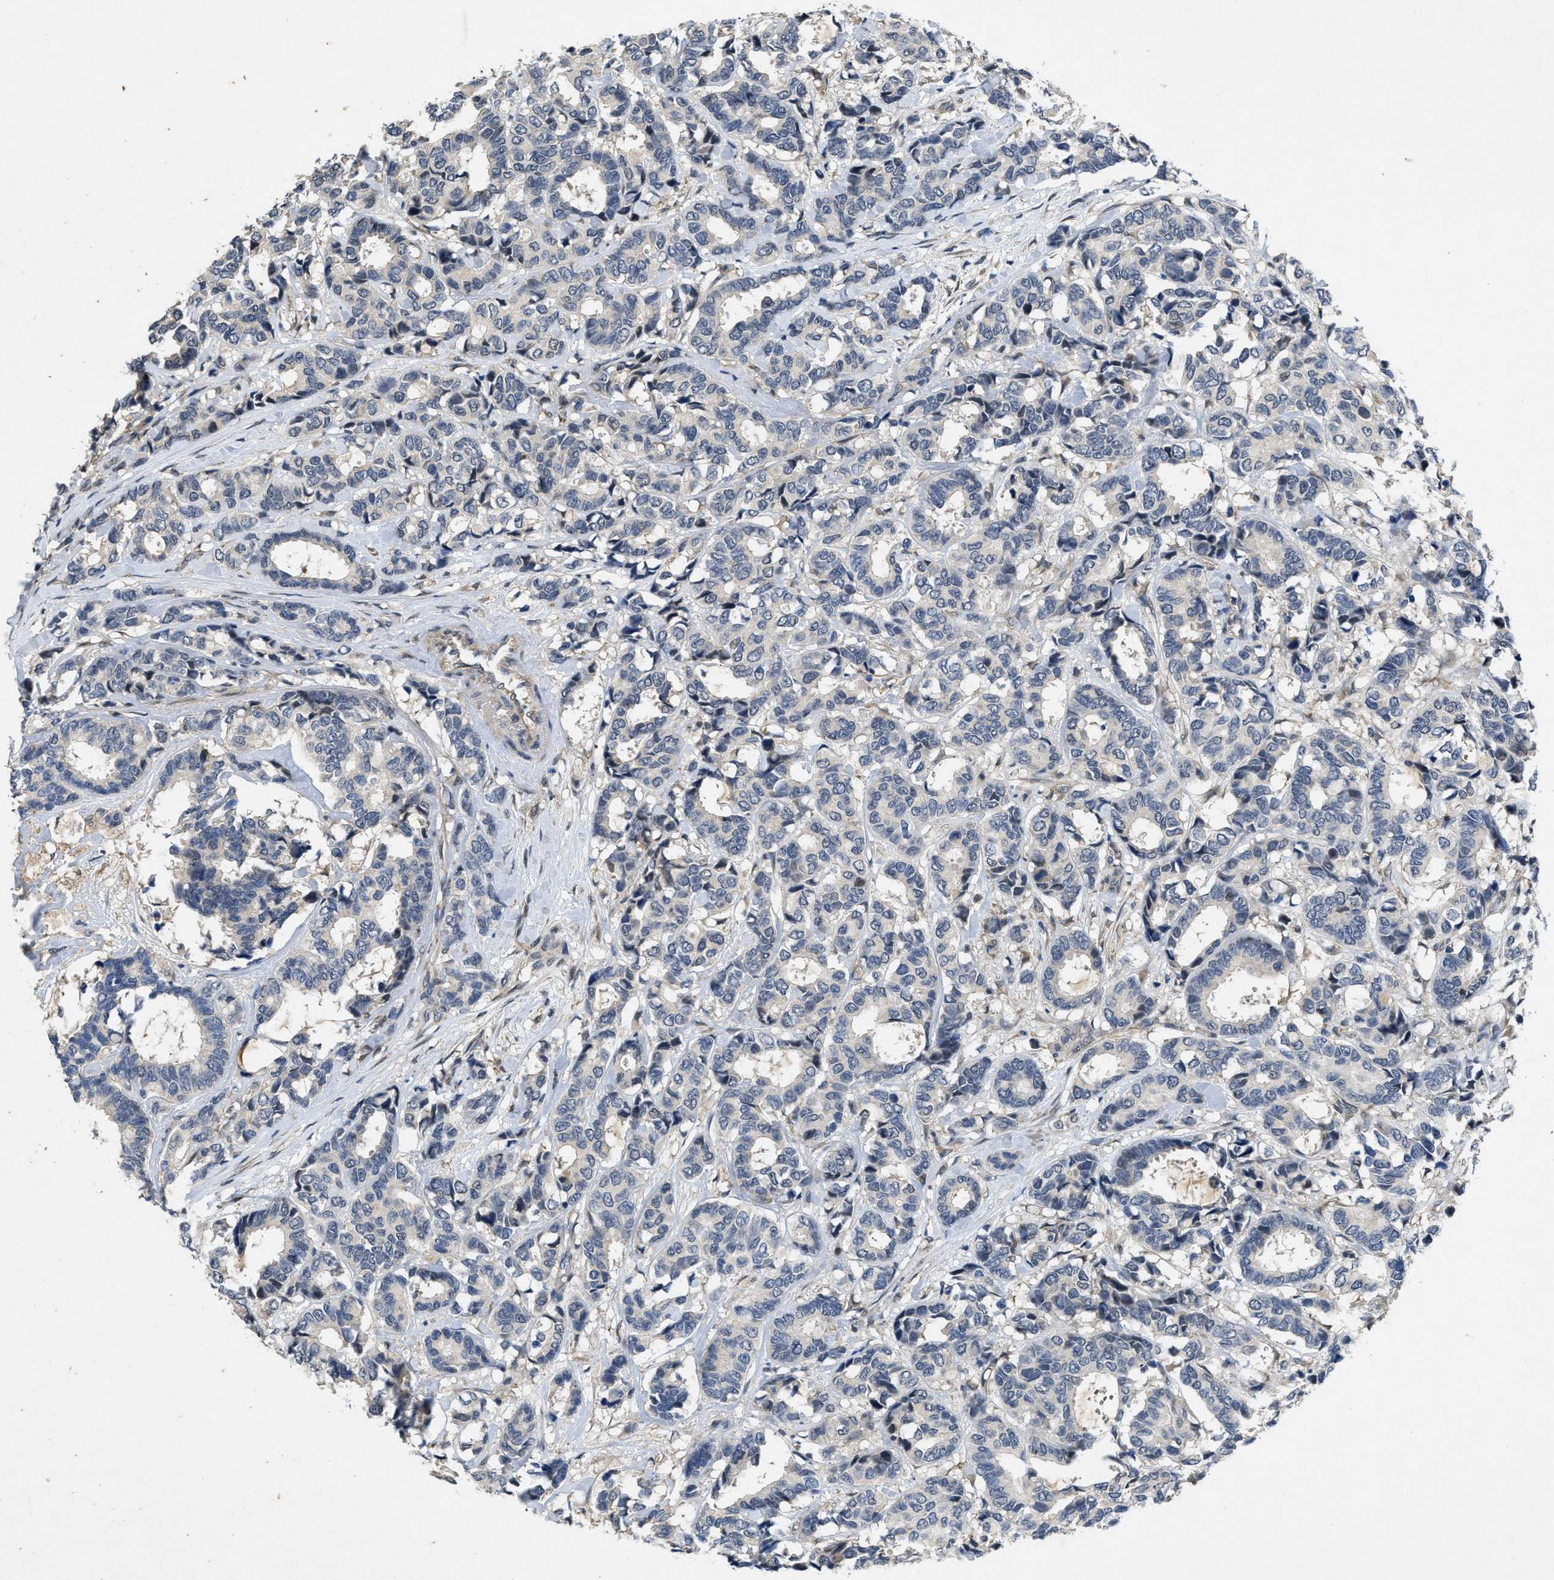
{"staining": {"intensity": "negative", "quantity": "none", "location": "none"}, "tissue": "breast cancer", "cell_type": "Tumor cells", "image_type": "cancer", "snomed": [{"axis": "morphology", "description": "Duct carcinoma"}, {"axis": "topography", "description": "Breast"}], "caption": "DAB immunohistochemical staining of human invasive ductal carcinoma (breast) exhibits no significant positivity in tumor cells. (DAB IHC, high magnification).", "gene": "PAPOLG", "patient": {"sex": "female", "age": 87}}